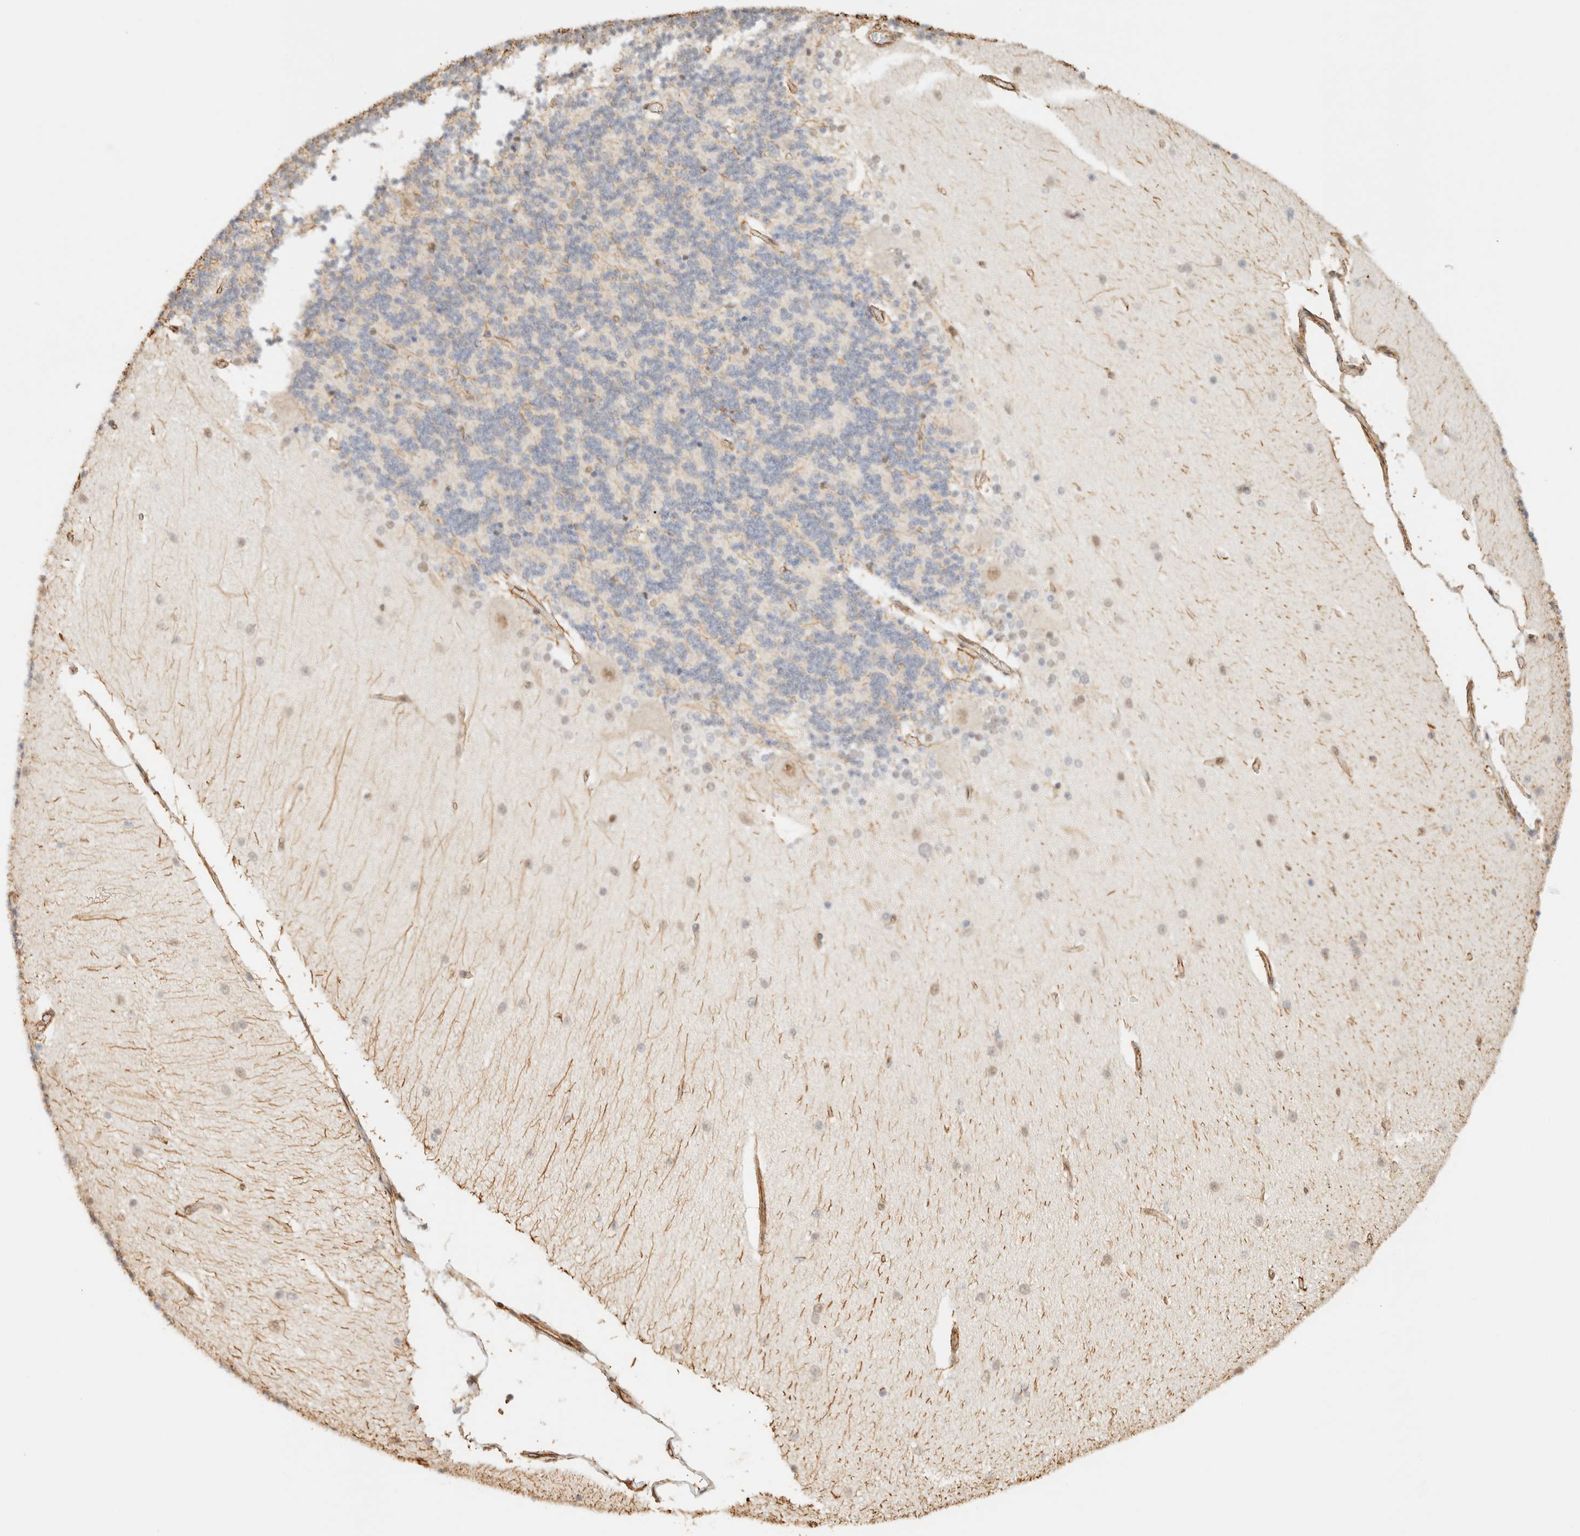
{"staining": {"intensity": "weak", "quantity": "<25%", "location": "cytoplasmic/membranous"}, "tissue": "cerebellum", "cell_type": "Cells in granular layer", "image_type": "normal", "snomed": [{"axis": "morphology", "description": "Normal tissue, NOS"}, {"axis": "topography", "description": "Cerebellum"}], "caption": "This micrograph is of normal cerebellum stained with immunohistochemistry (IHC) to label a protein in brown with the nuclei are counter-stained blue. There is no positivity in cells in granular layer. (DAB IHC with hematoxylin counter stain).", "gene": "ARID5A", "patient": {"sex": "female", "age": 54}}